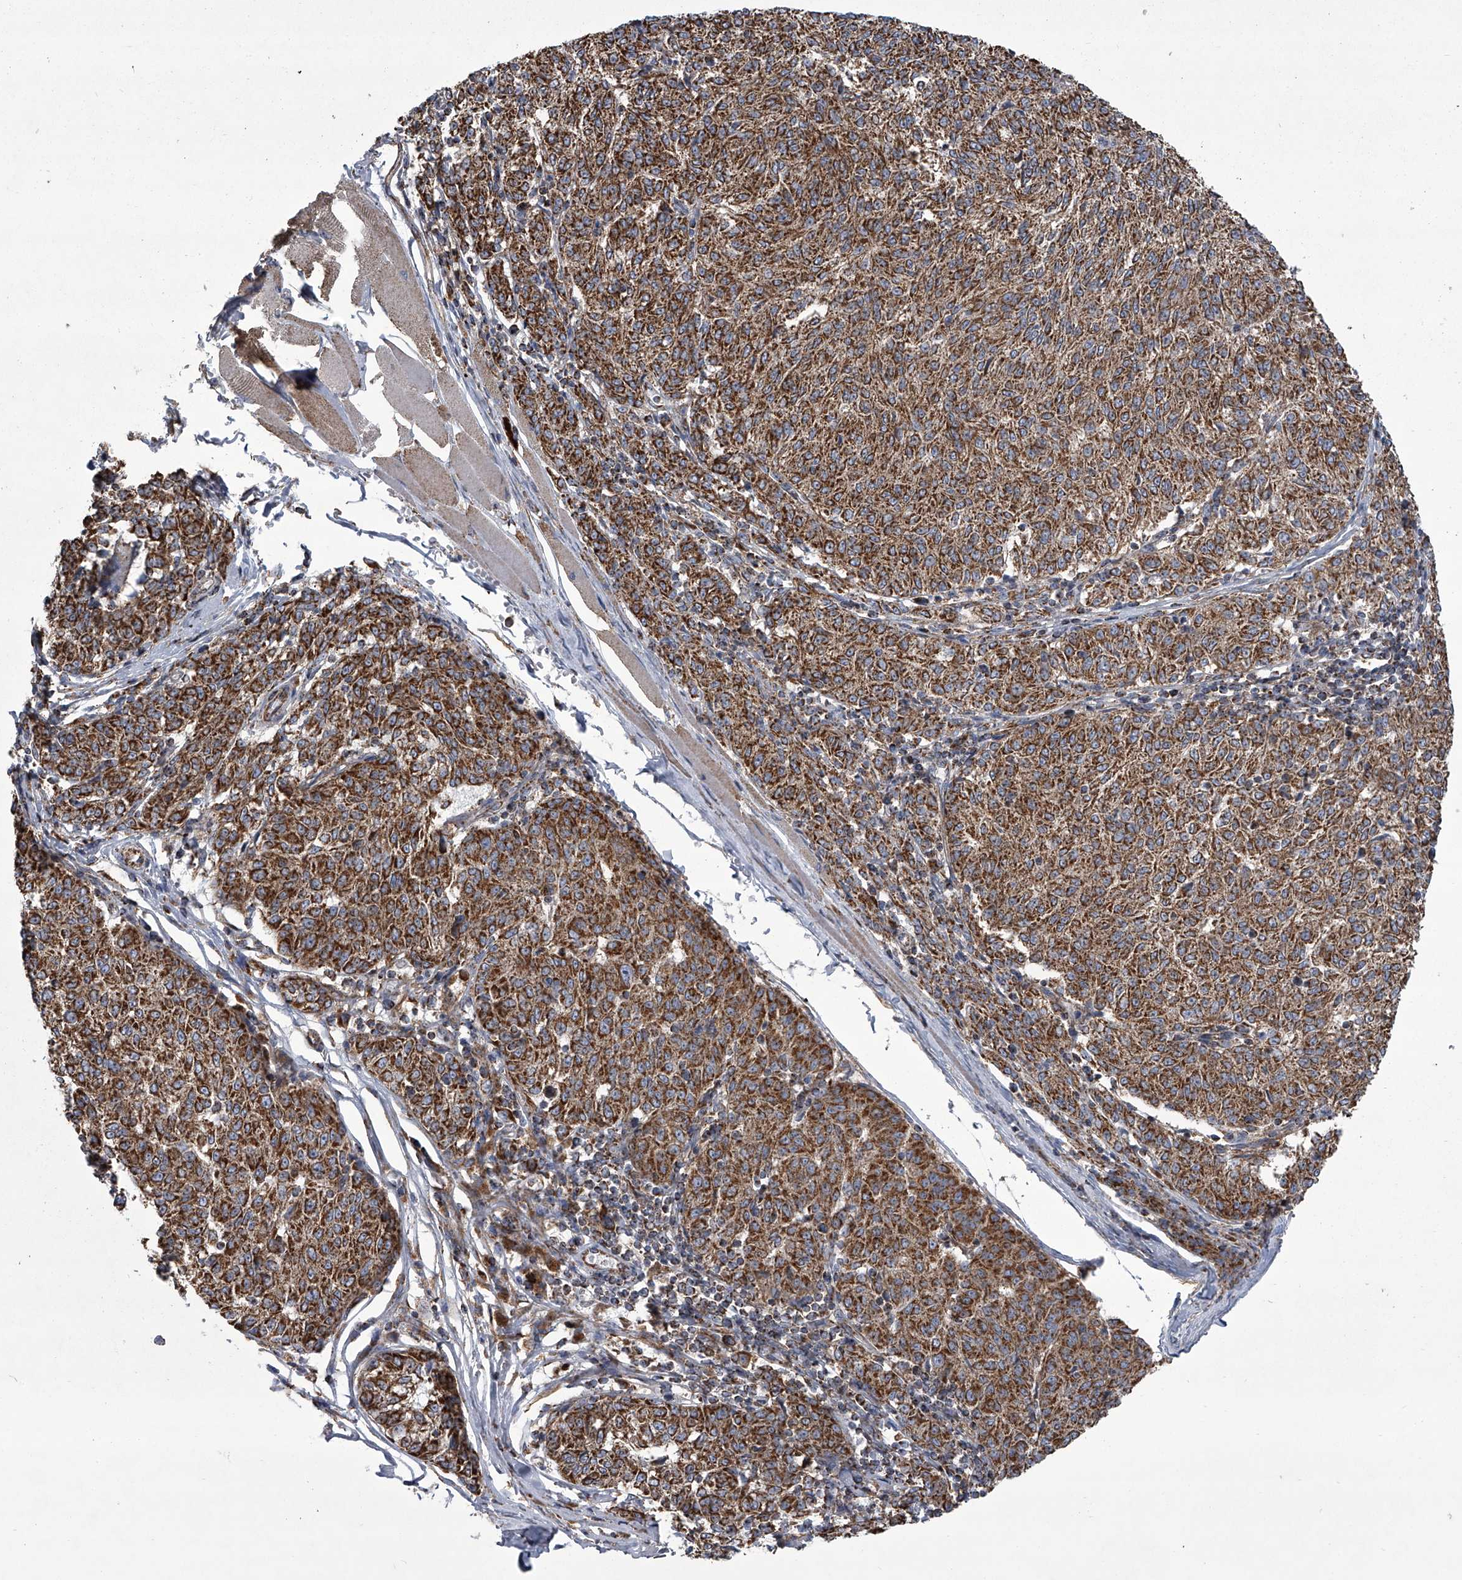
{"staining": {"intensity": "moderate", "quantity": ">75%", "location": "cytoplasmic/membranous"}, "tissue": "melanoma", "cell_type": "Tumor cells", "image_type": "cancer", "snomed": [{"axis": "morphology", "description": "Malignant melanoma, NOS"}, {"axis": "topography", "description": "Skin"}], "caption": "There is medium levels of moderate cytoplasmic/membranous expression in tumor cells of malignant melanoma, as demonstrated by immunohistochemical staining (brown color).", "gene": "ZC3H15", "patient": {"sex": "female", "age": 72}}